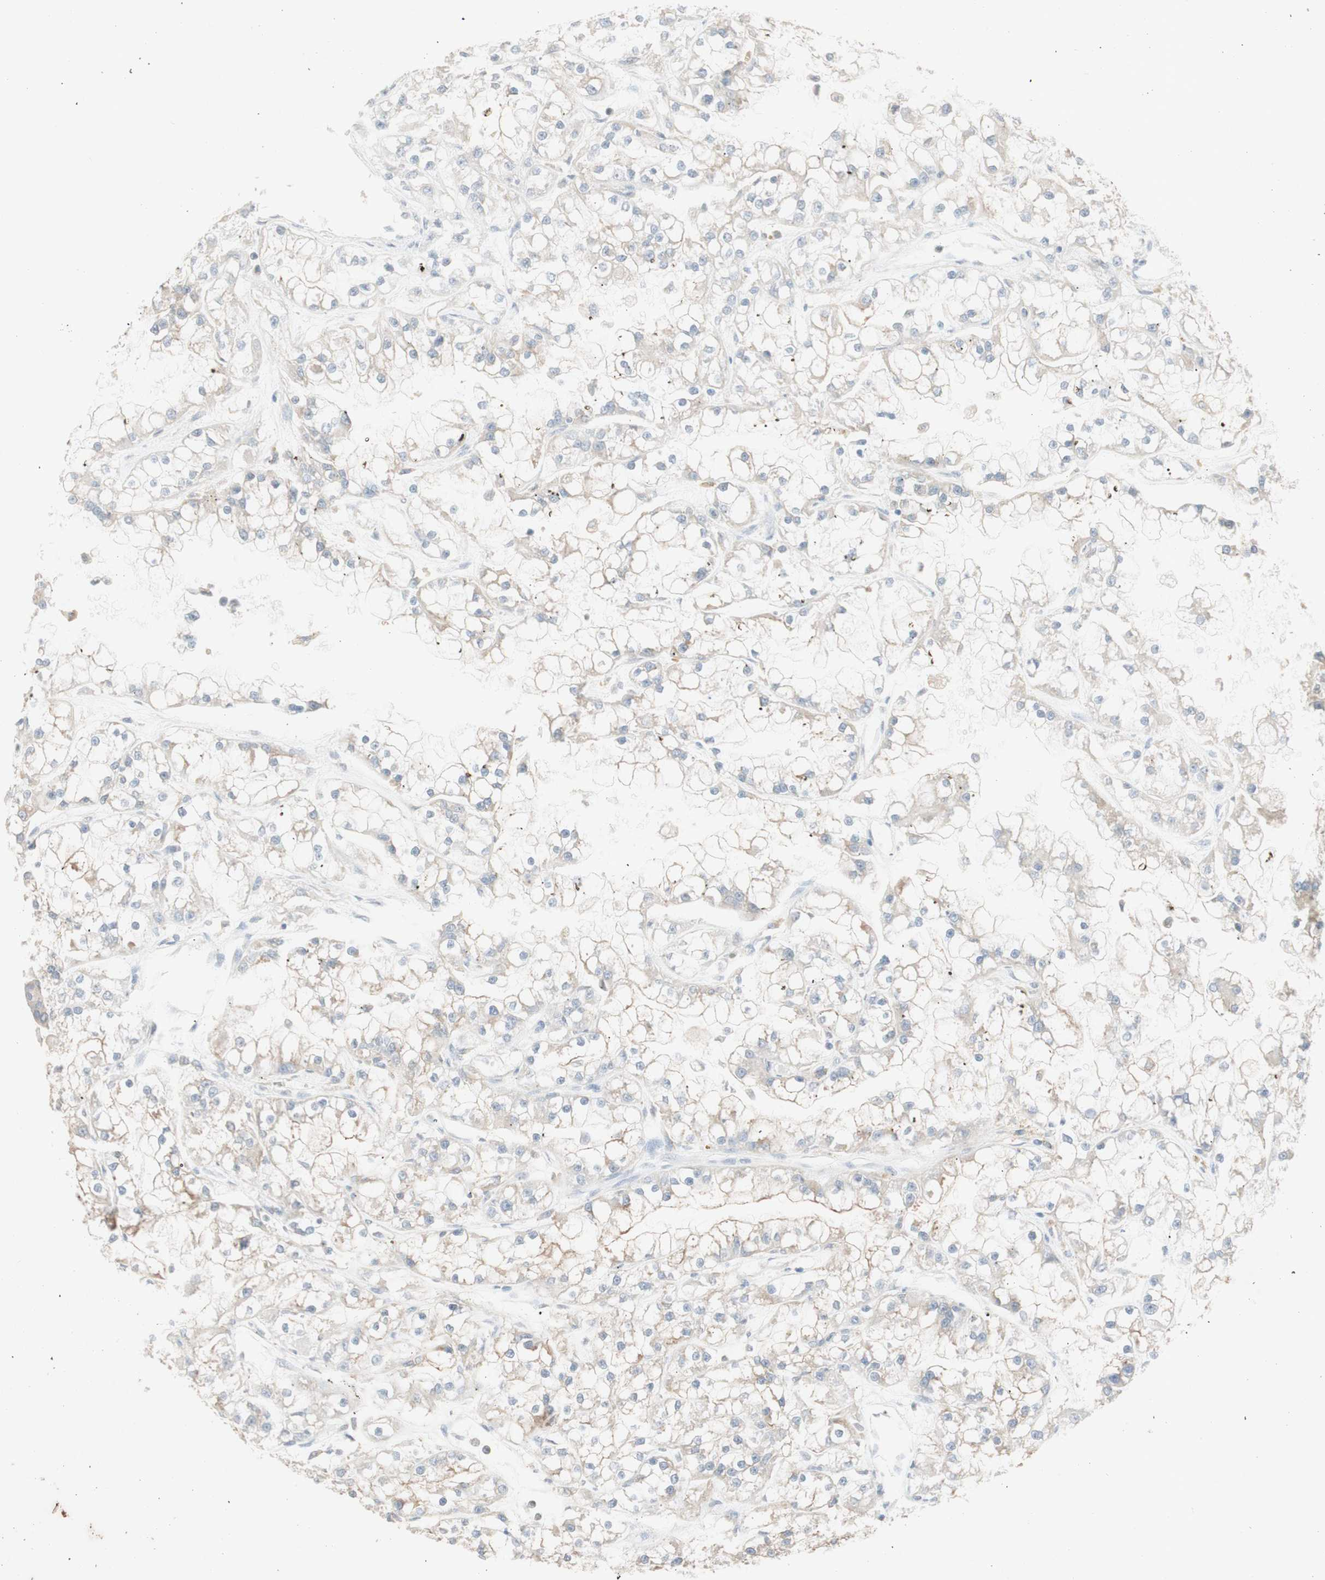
{"staining": {"intensity": "weak", "quantity": "<25%", "location": "cytoplasmic/membranous"}, "tissue": "renal cancer", "cell_type": "Tumor cells", "image_type": "cancer", "snomed": [{"axis": "morphology", "description": "Adenocarcinoma, NOS"}, {"axis": "topography", "description": "Kidney"}], "caption": "IHC of human renal adenocarcinoma displays no expression in tumor cells.", "gene": "ATP6V1B1", "patient": {"sex": "female", "age": 52}}